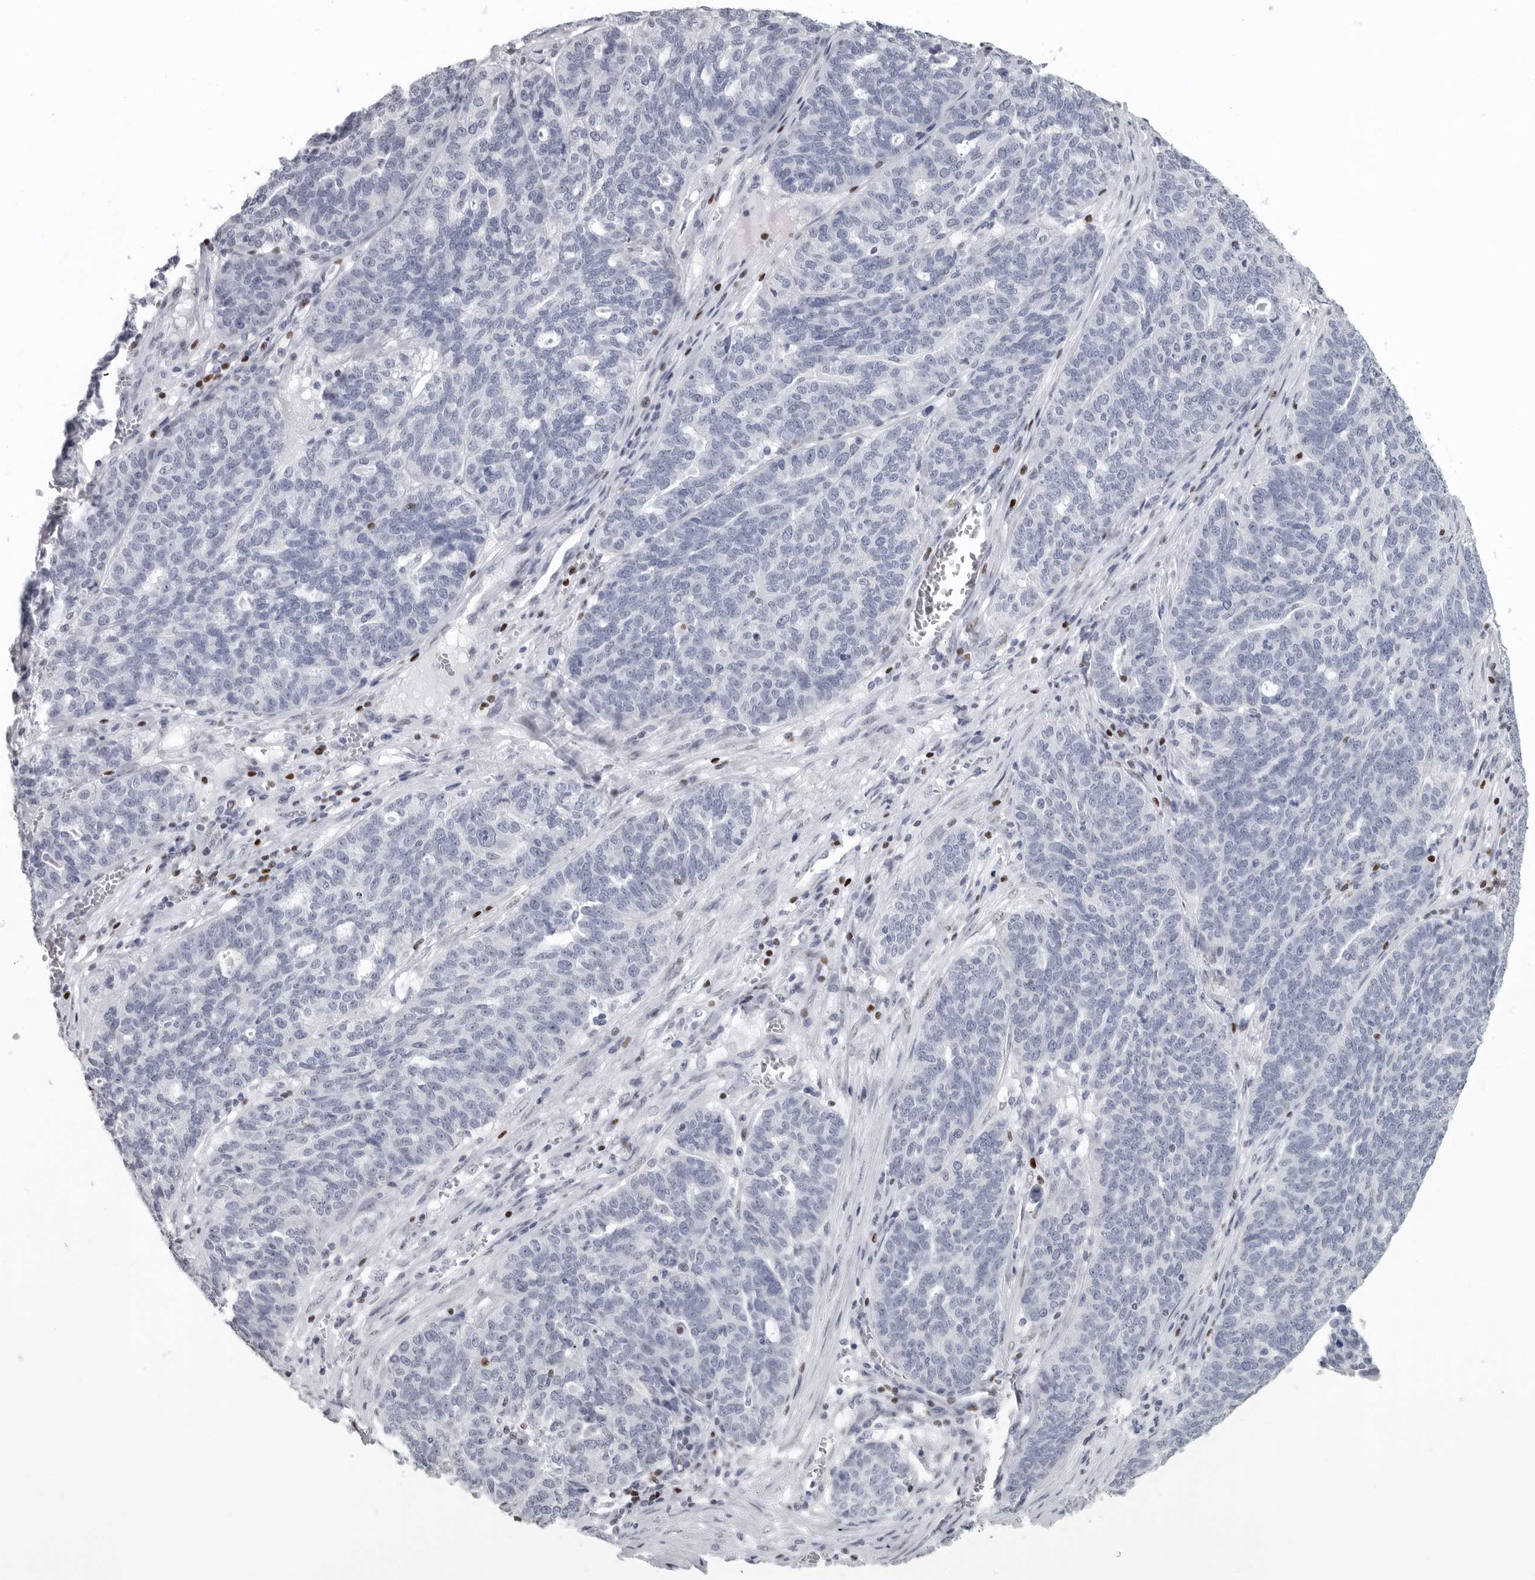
{"staining": {"intensity": "negative", "quantity": "none", "location": "none"}, "tissue": "ovarian cancer", "cell_type": "Tumor cells", "image_type": "cancer", "snomed": [{"axis": "morphology", "description": "Cystadenocarcinoma, serous, NOS"}, {"axis": "topography", "description": "Ovary"}], "caption": "There is no significant staining in tumor cells of ovarian cancer (serous cystadenocarcinoma). (Stains: DAB immunohistochemistry with hematoxylin counter stain, Microscopy: brightfield microscopy at high magnification).", "gene": "SATB2", "patient": {"sex": "female", "age": 59}}